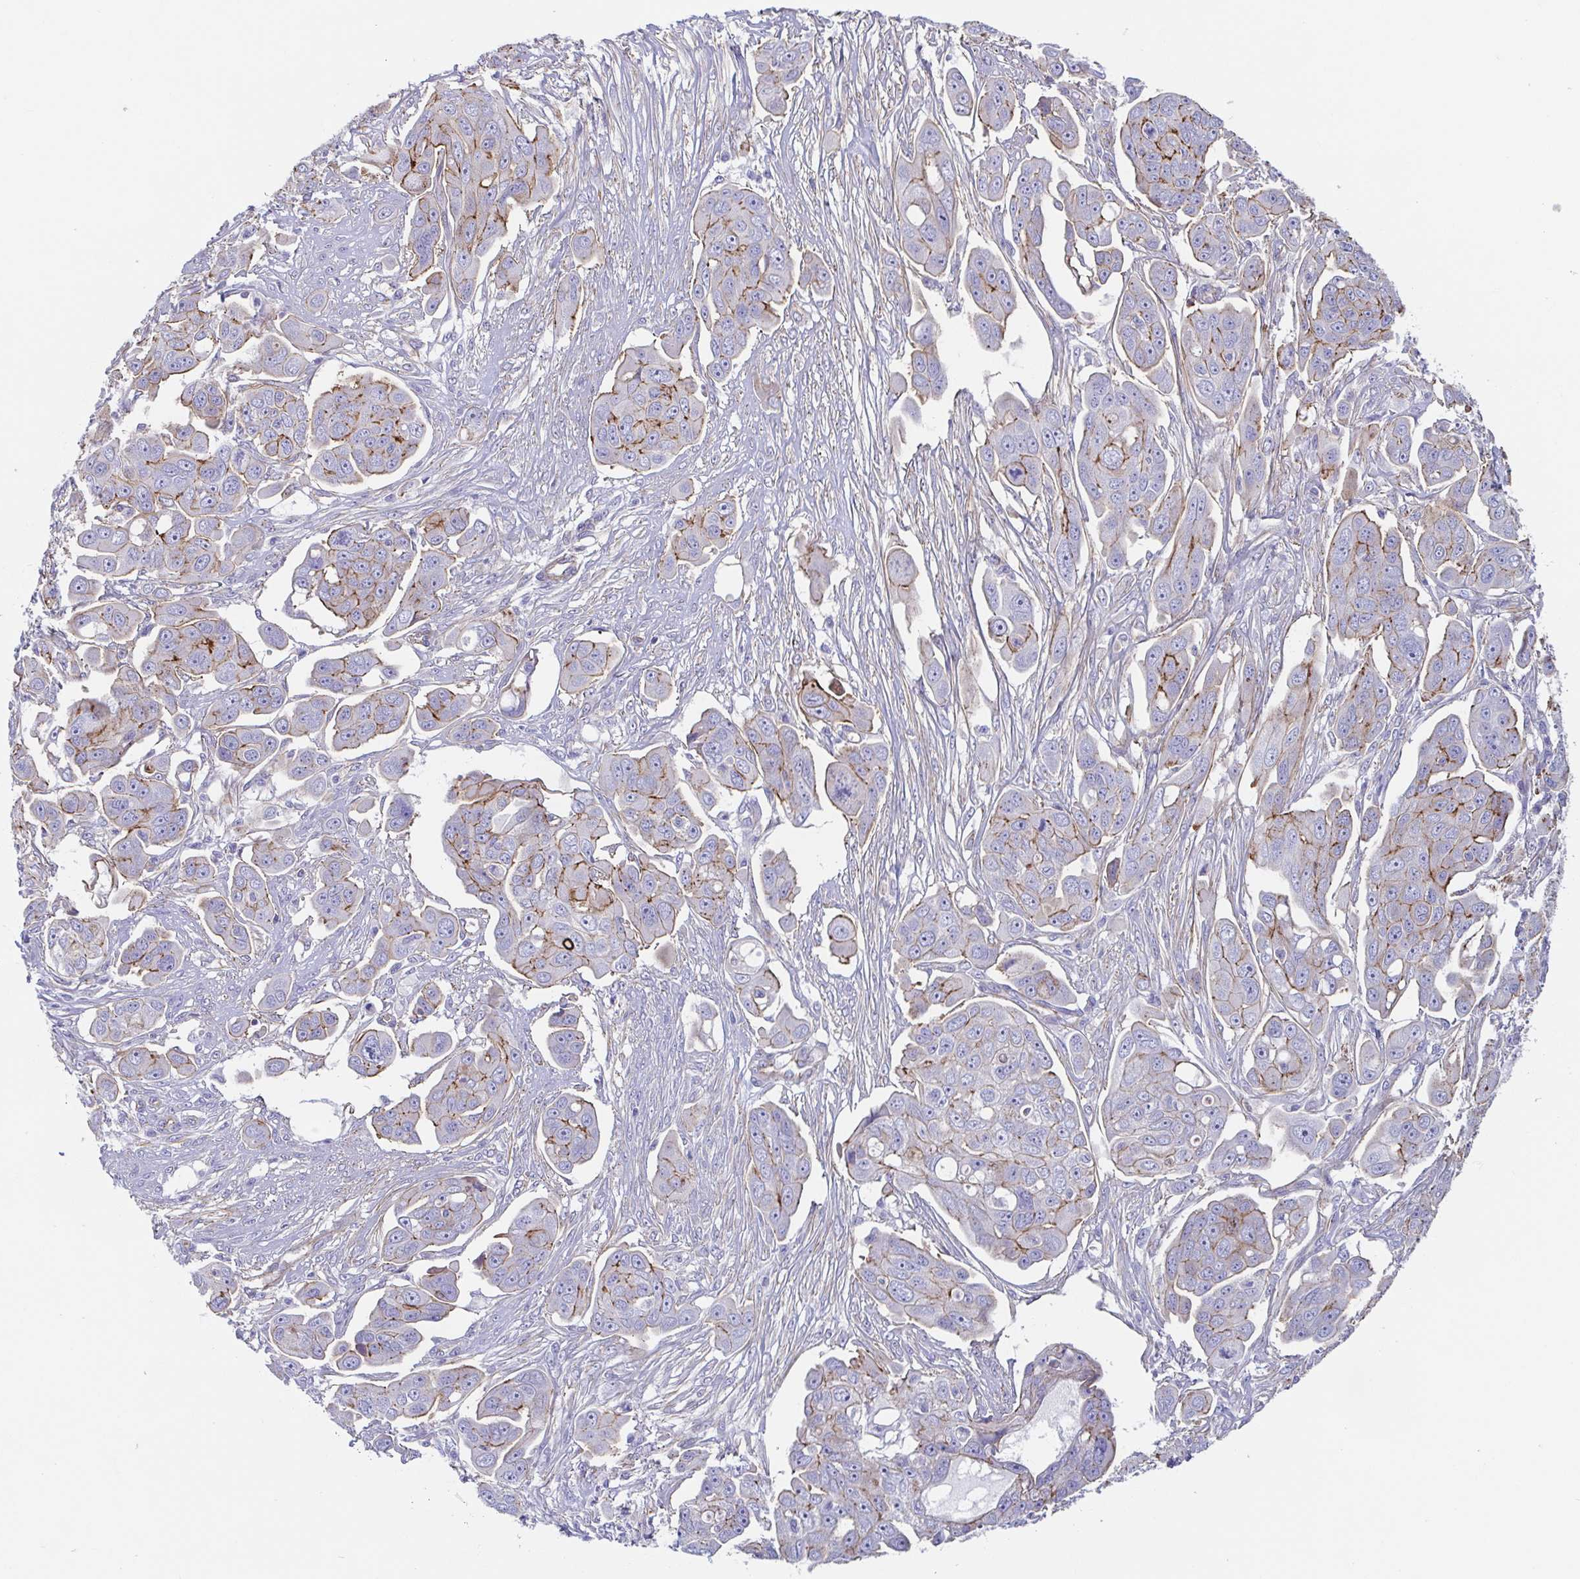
{"staining": {"intensity": "moderate", "quantity": "<25%", "location": "cytoplasmic/membranous"}, "tissue": "ovarian cancer", "cell_type": "Tumor cells", "image_type": "cancer", "snomed": [{"axis": "morphology", "description": "Carcinoma, endometroid"}, {"axis": "topography", "description": "Ovary"}], "caption": "Ovarian endometroid carcinoma stained with a brown dye exhibits moderate cytoplasmic/membranous positive staining in about <25% of tumor cells.", "gene": "TRAM2", "patient": {"sex": "female", "age": 70}}